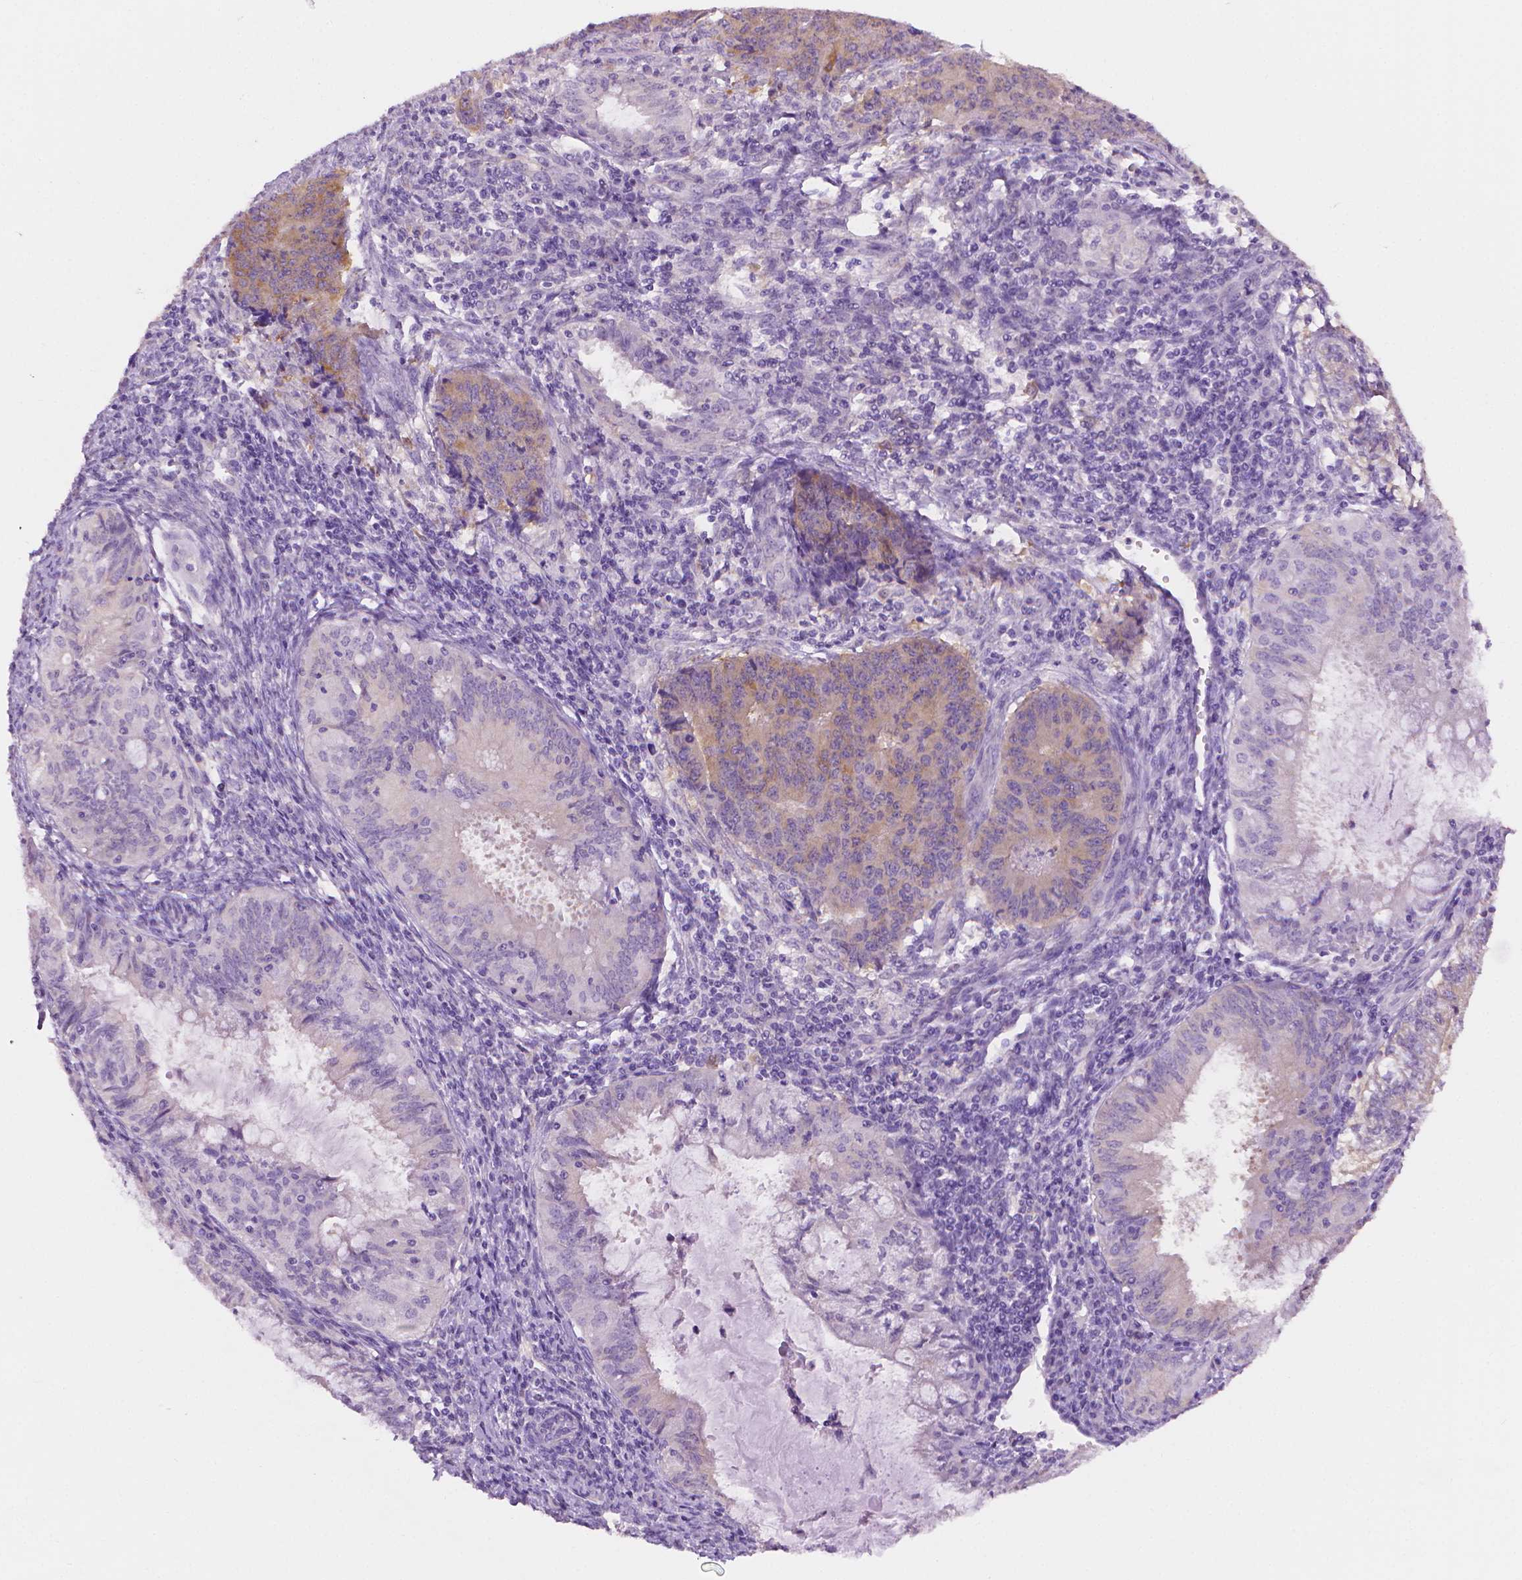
{"staining": {"intensity": "weak", "quantity": "25%-75%", "location": "cytoplasmic/membranous"}, "tissue": "endometrial cancer", "cell_type": "Tumor cells", "image_type": "cancer", "snomed": [{"axis": "morphology", "description": "Adenocarcinoma, NOS"}, {"axis": "topography", "description": "Endometrium"}], "caption": "A low amount of weak cytoplasmic/membranous positivity is appreciated in about 25%-75% of tumor cells in adenocarcinoma (endometrial) tissue.", "gene": "FASN", "patient": {"sex": "female", "age": 59}}